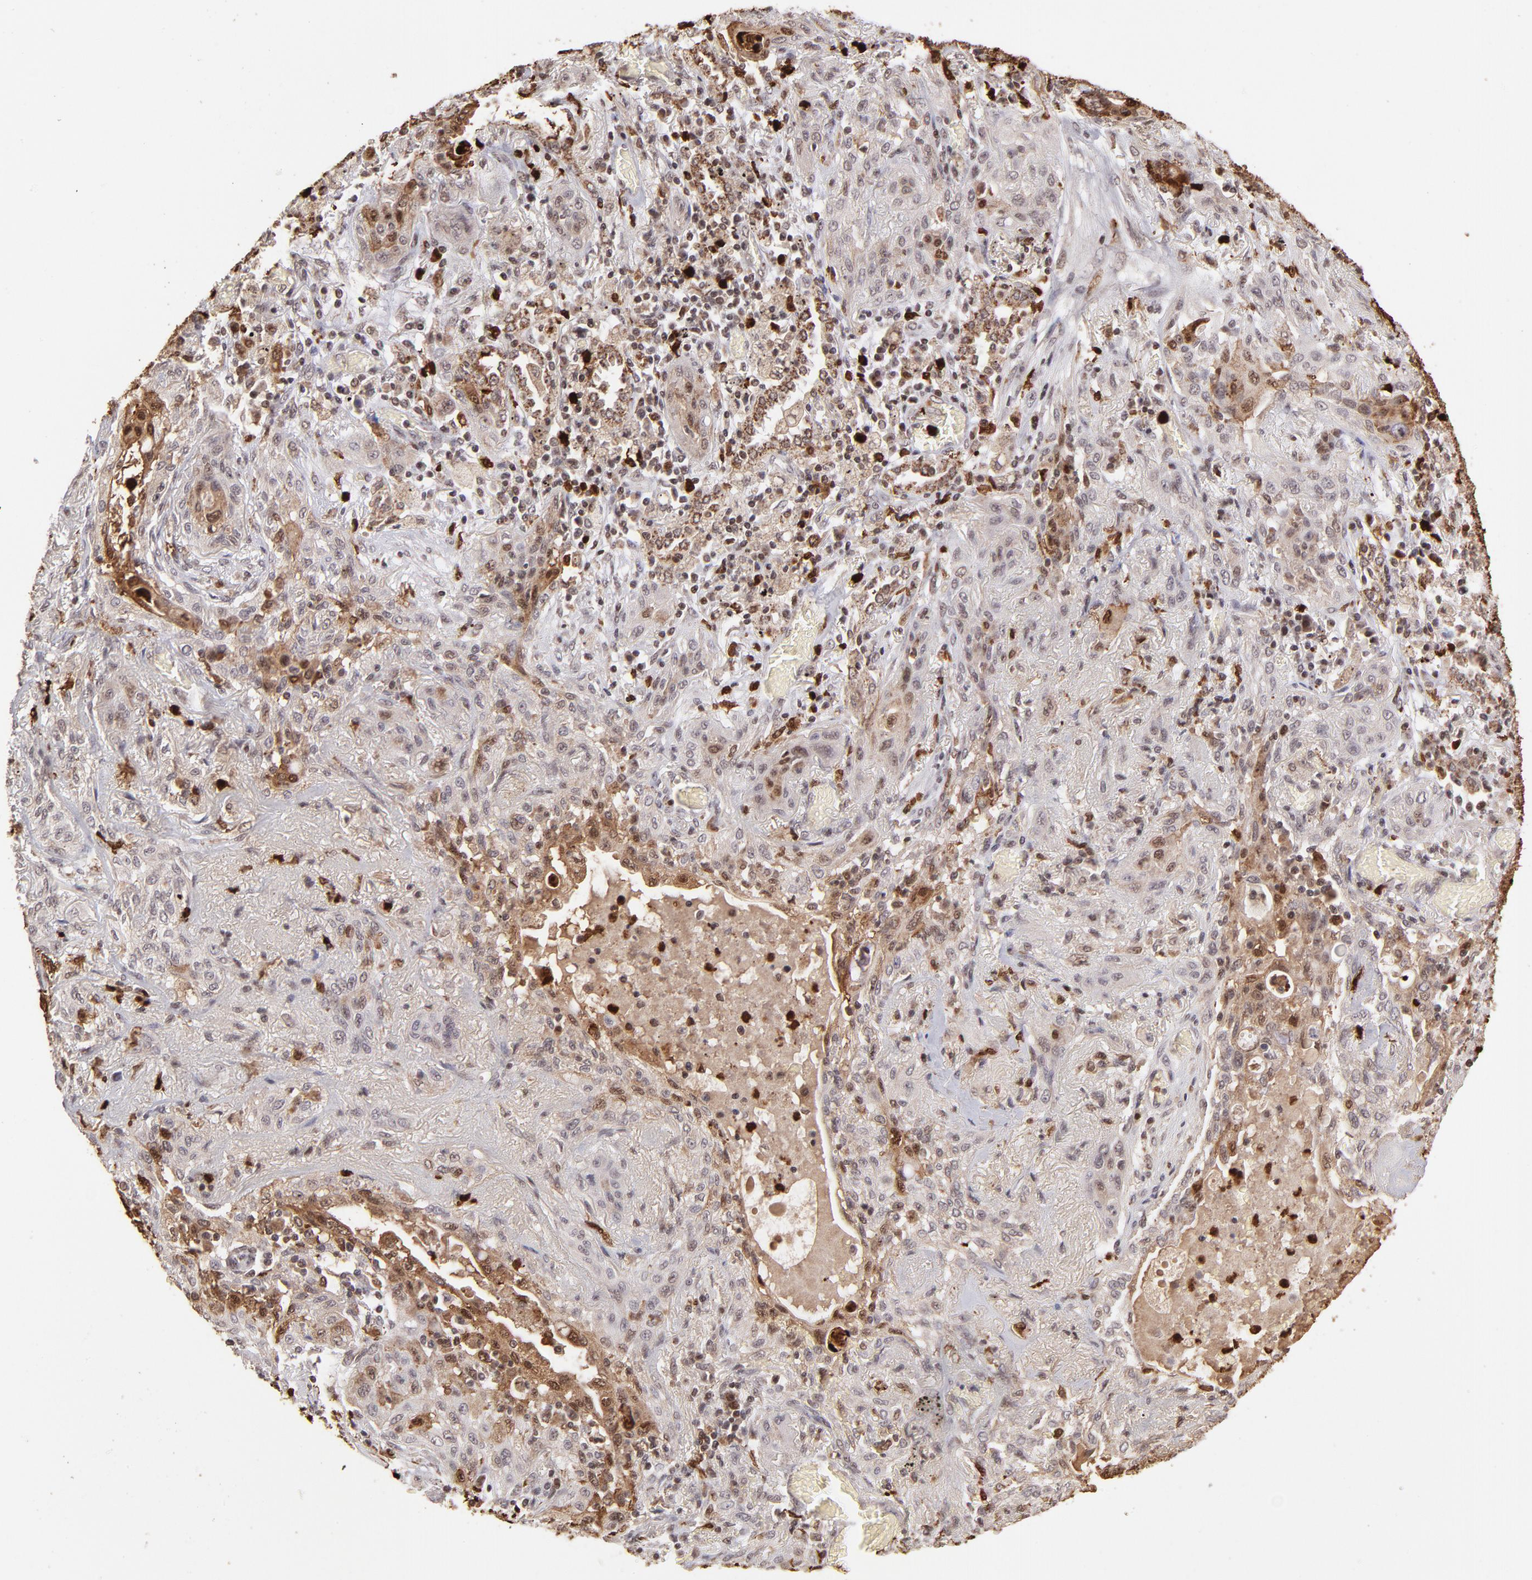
{"staining": {"intensity": "moderate", "quantity": "25%-75%", "location": "cytoplasmic/membranous,nuclear"}, "tissue": "lung cancer", "cell_type": "Tumor cells", "image_type": "cancer", "snomed": [{"axis": "morphology", "description": "Squamous cell carcinoma, NOS"}, {"axis": "topography", "description": "Lung"}], "caption": "Immunohistochemistry (DAB) staining of human lung squamous cell carcinoma reveals moderate cytoplasmic/membranous and nuclear protein positivity in about 25%-75% of tumor cells.", "gene": "ZFX", "patient": {"sex": "female", "age": 47}}